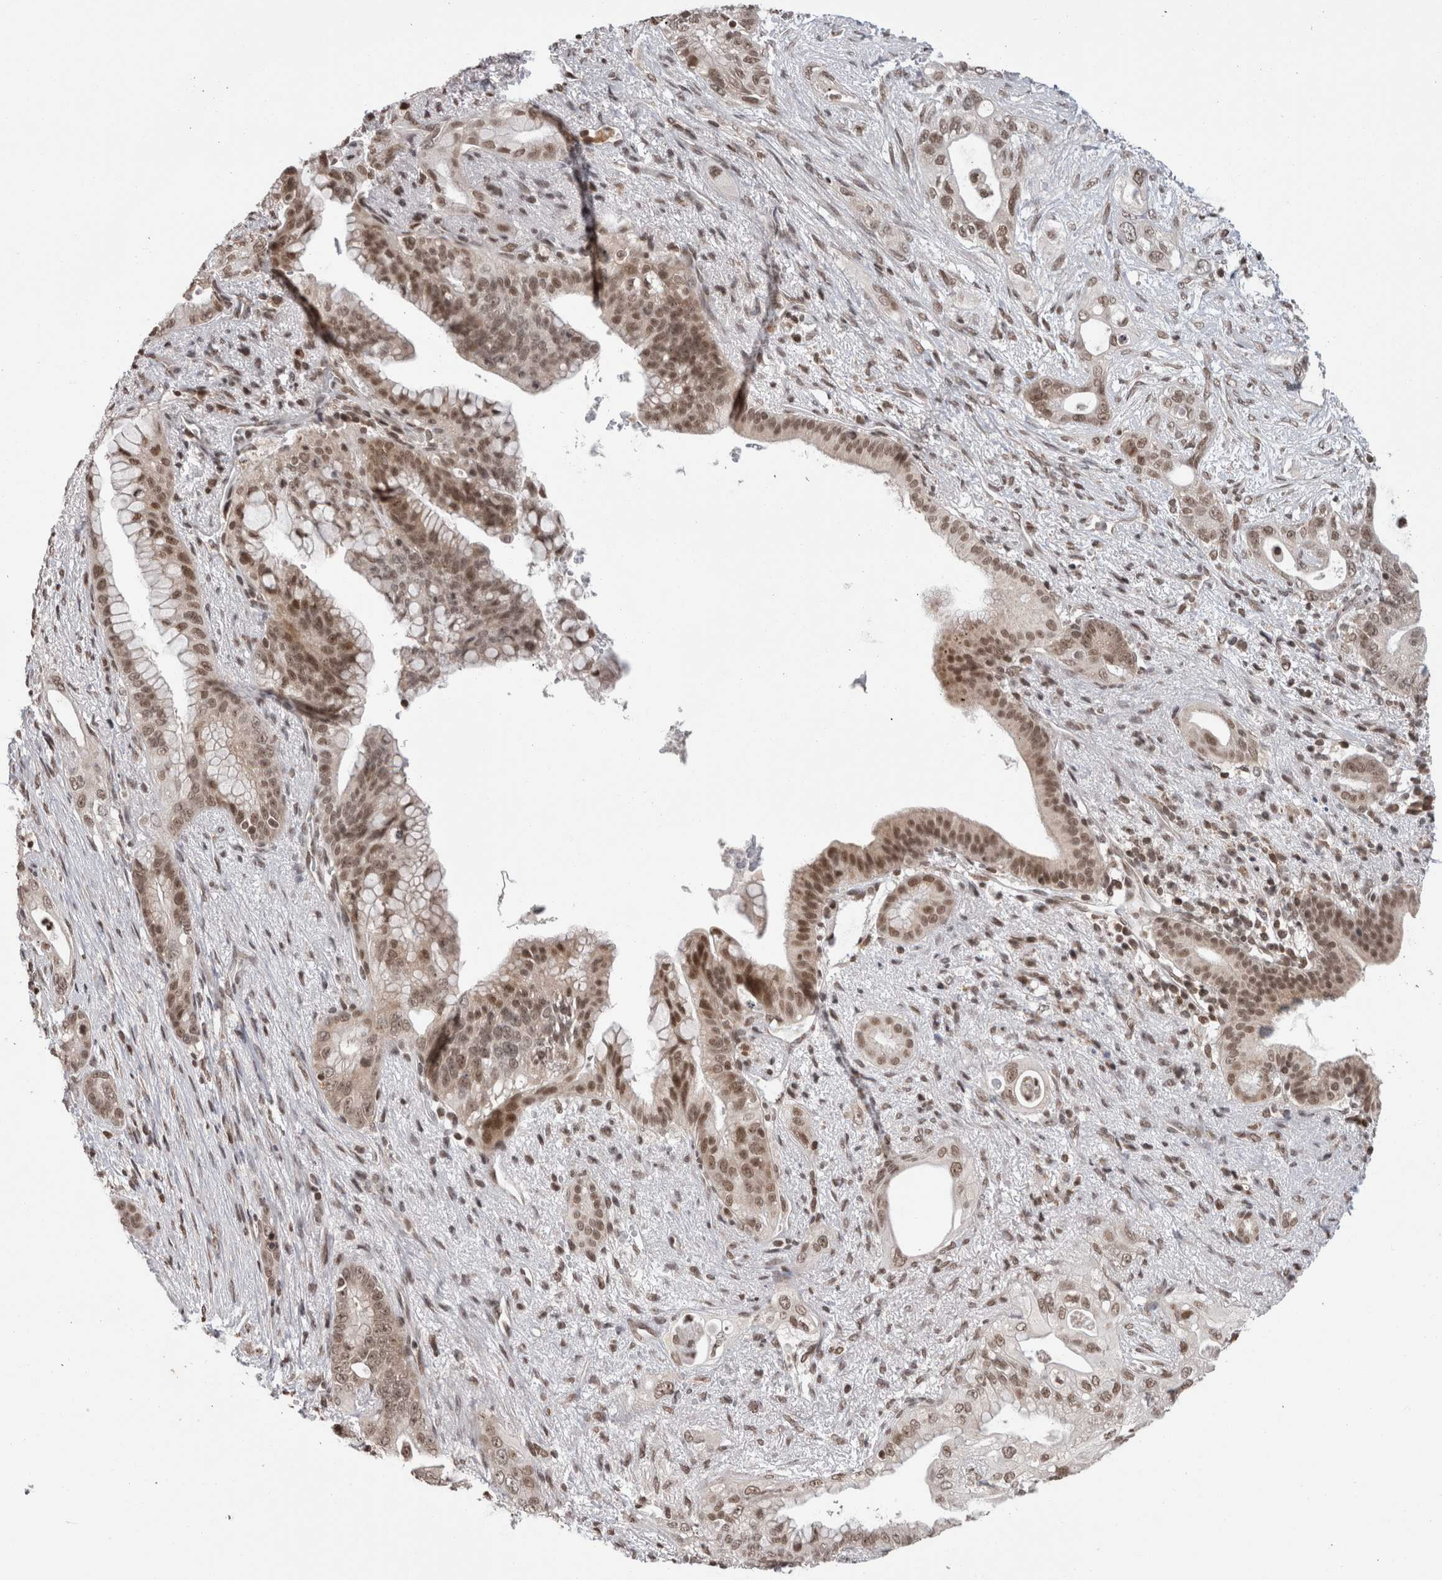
{"staining": {"intensity": "moderate", "quantity": ">75%", "location": "nuclear"}, "tissue": "pancreatic cancer", "cell_type": "Tumor cells", "image_type": "cancer", "snomed": [{"axis": "morphology", "description": "Adenocarcinoma, NOS"}, {"axis": "topography", "description": "Pancreas"}], "caption": "Immunohistochemical staining of pancreatic cancer (adenocarcinoma) demonstrates moderate nuclear protein positivity in about >75% of tumor cells.", "gene": "ZBTB11", "patient": {"sex": "male", "age": 53}}